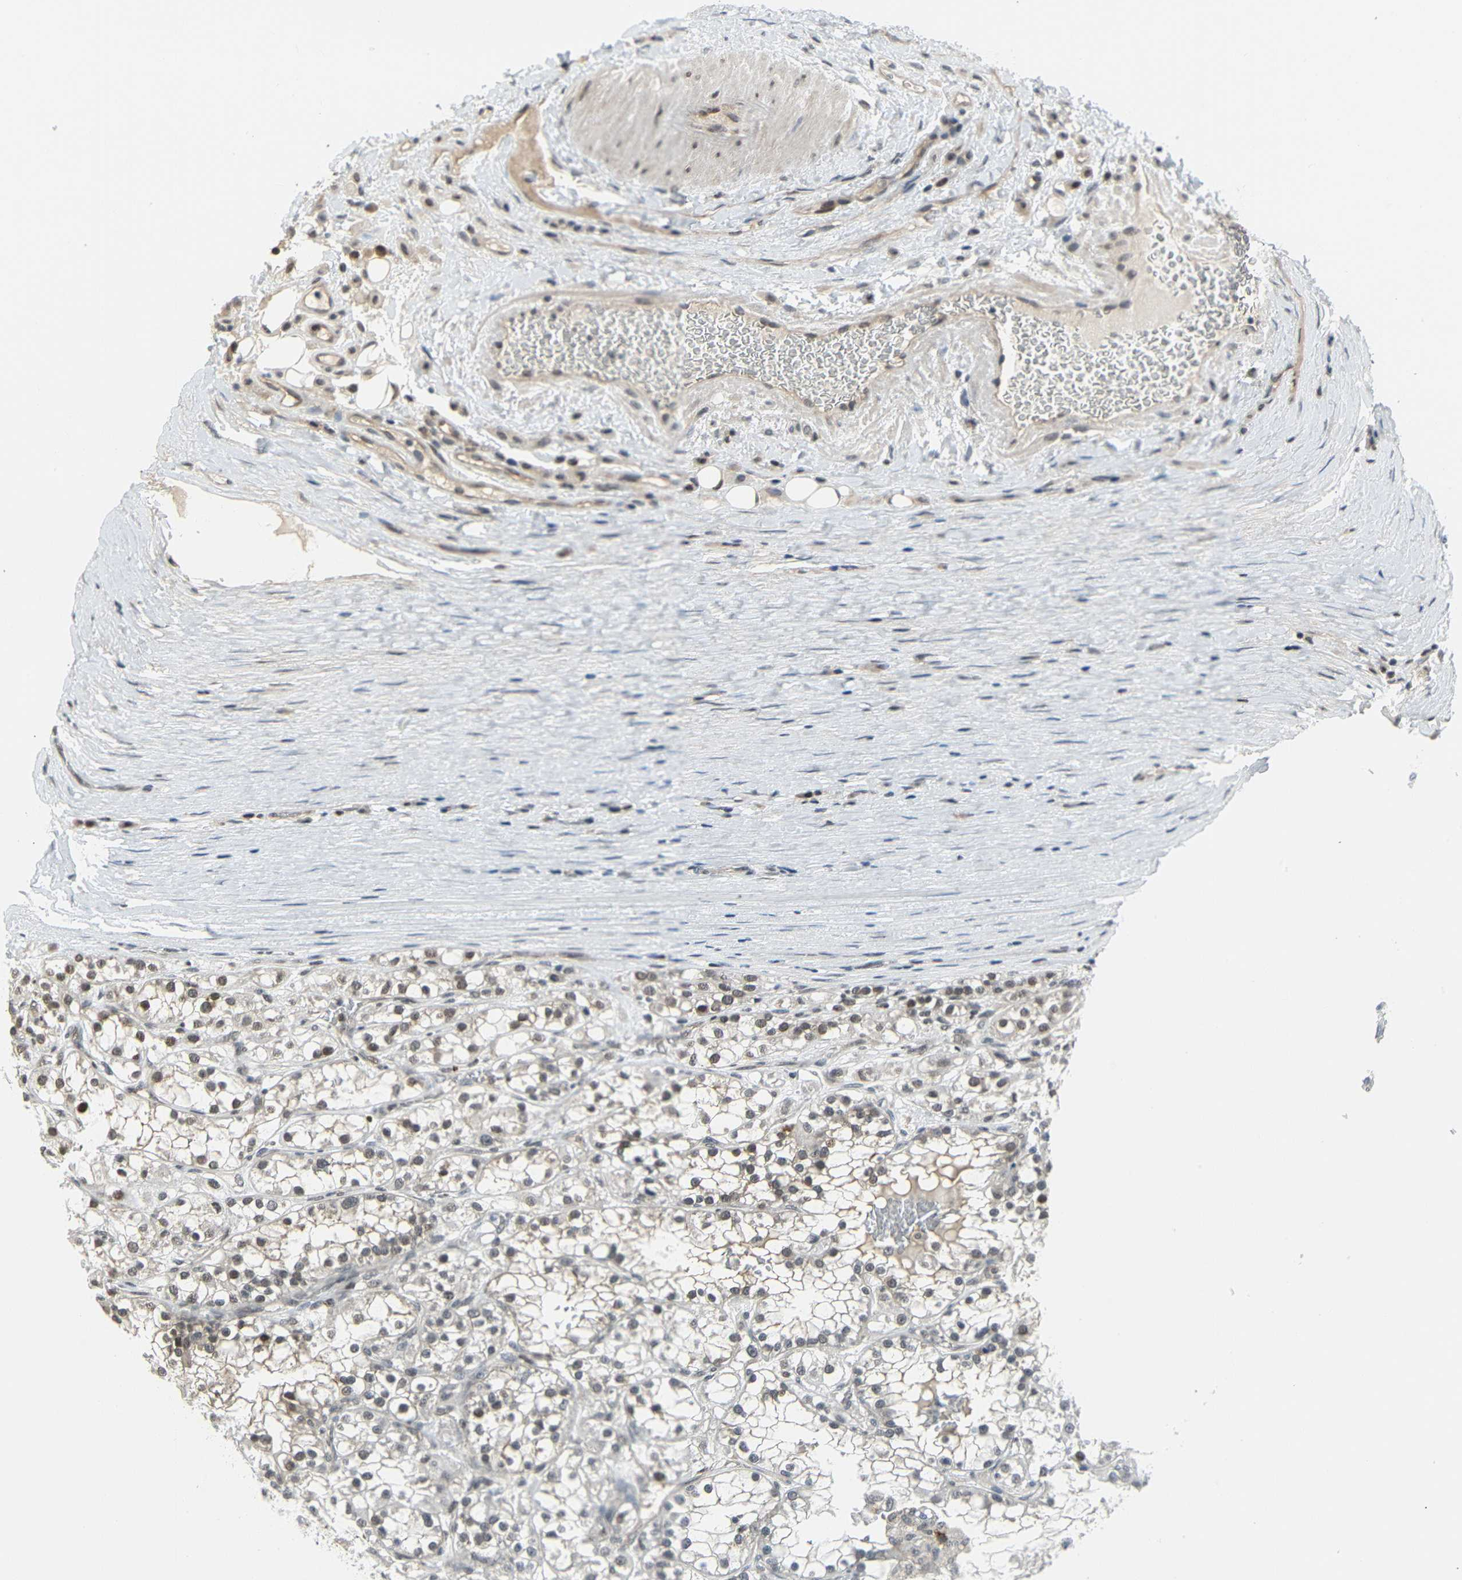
{"staining": {"intensity": "moderate", "quantity": "<25%", "location": "nuclear"}, "tissue": "renal cancer", "cell_type": "Tumor cells", "image_type": "cancer", "snomed": [{"axis": "morphology", "description": "Adenocarcinoma, NOS"}, {"axis": "topography", "description": "Kidney"}], "caption": "This image exhibits immunohistochemistry (IHC) staining of human renal cancer, with low moderate nuclear positivity in about <25% of tumor cells.", "gene": "IMPG2", "patient": {"sex": "female", "age": 52}}